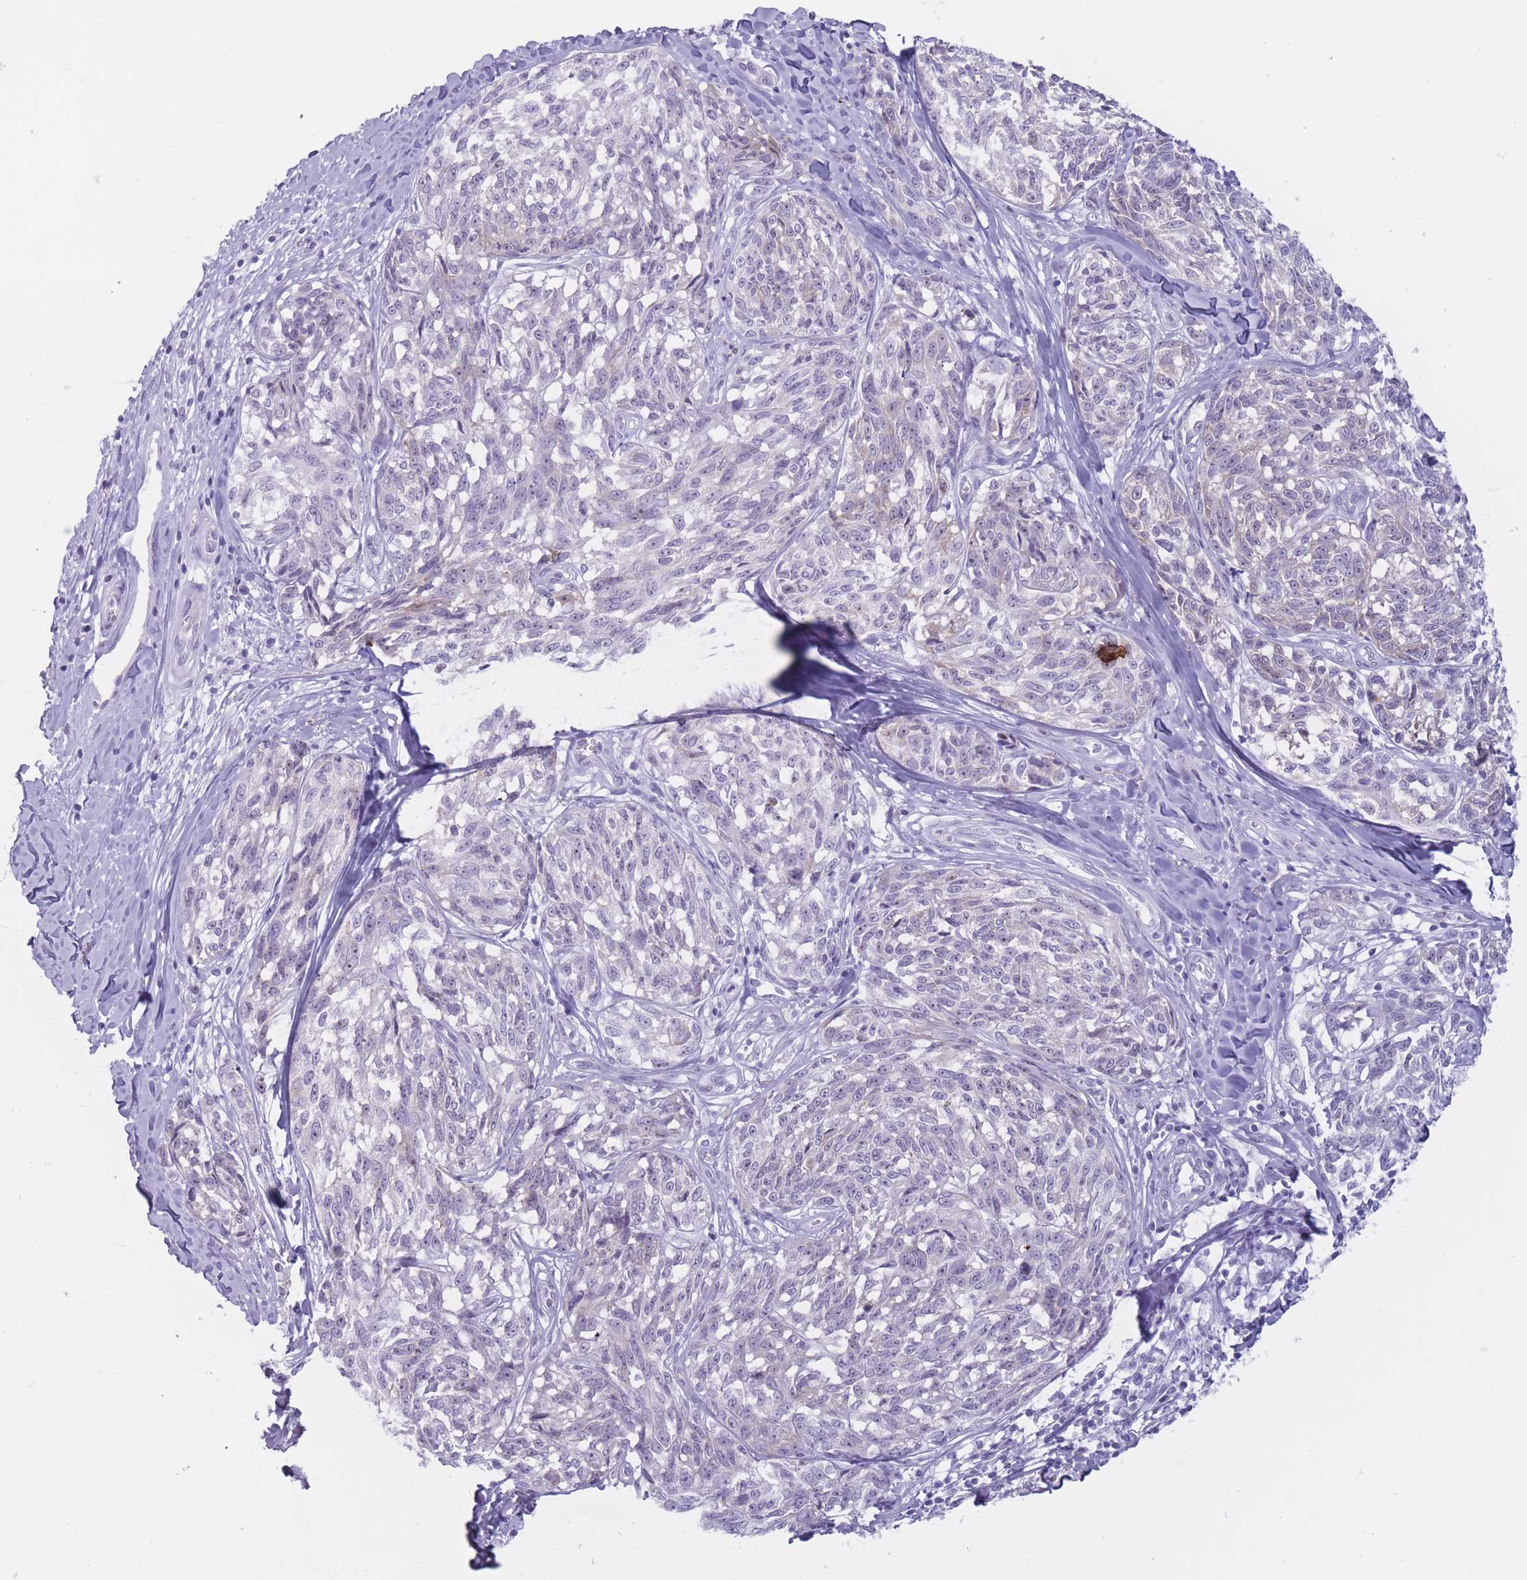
{"staining": {"intensity": "negative", "quantity": "none", "location": "none"}, "tissue": "melanoma", "cell_type": "Tumor cells", "image_type": "cancer", "snomed": [{"axis": "morphology", "description": "Normal tissue, NOS"}, {"axis": "morphology", "description": "Malignant melanoma, NOS"}, {"axis": "topography", "description": "Skin"}], "caption": "Human melanoma stained for a protein using immunohistochemistry (IHC) shows no staining in tumor cells.", "gene": "PNMA3", "patient": {"sex": "female", "age": 64}}